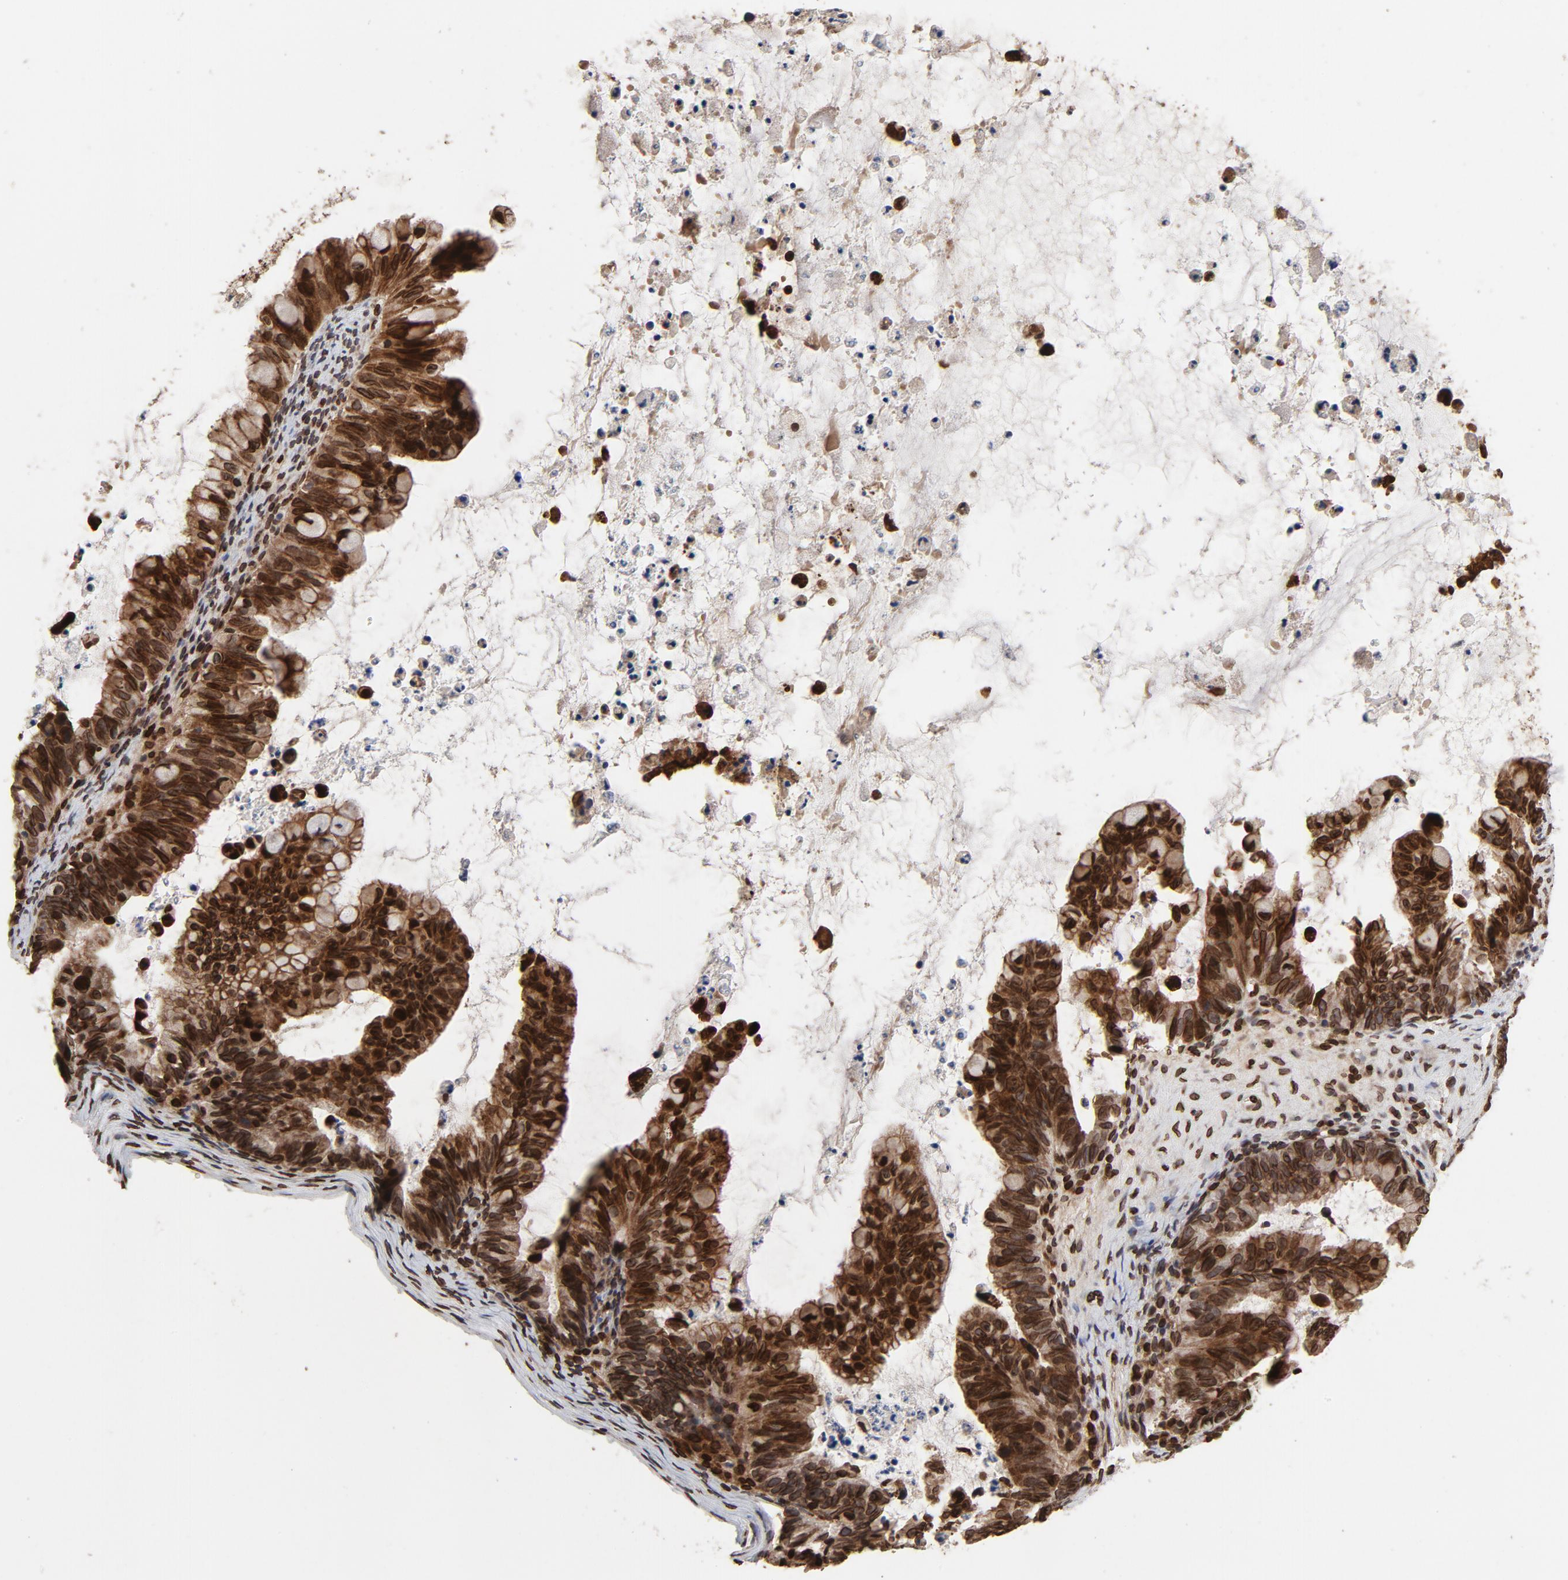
{"staining": {"intensity": "strong", "quantity": ">75%", "location": "cytoplasmic/membranous,nuclear"}, "tissue": "ovarian cancer", "cell_type": "Tumor cells", "image_type": "cancer", "snomed": [{"axis": "morphology", "description": "Cystadenocarcinoma, mucinous, NOS"}, {"axis": "topography", "description": "Ovary"}], "caption": "Tumor cells reveal high levels of strong cytoplasmic/membranous and nuclear staining in about >75% of cells in human ovarian cancer (mucinous cystadenocarcinoma).", "gene": "LMNA", "patient": {"sex": "female", "age": 36}}